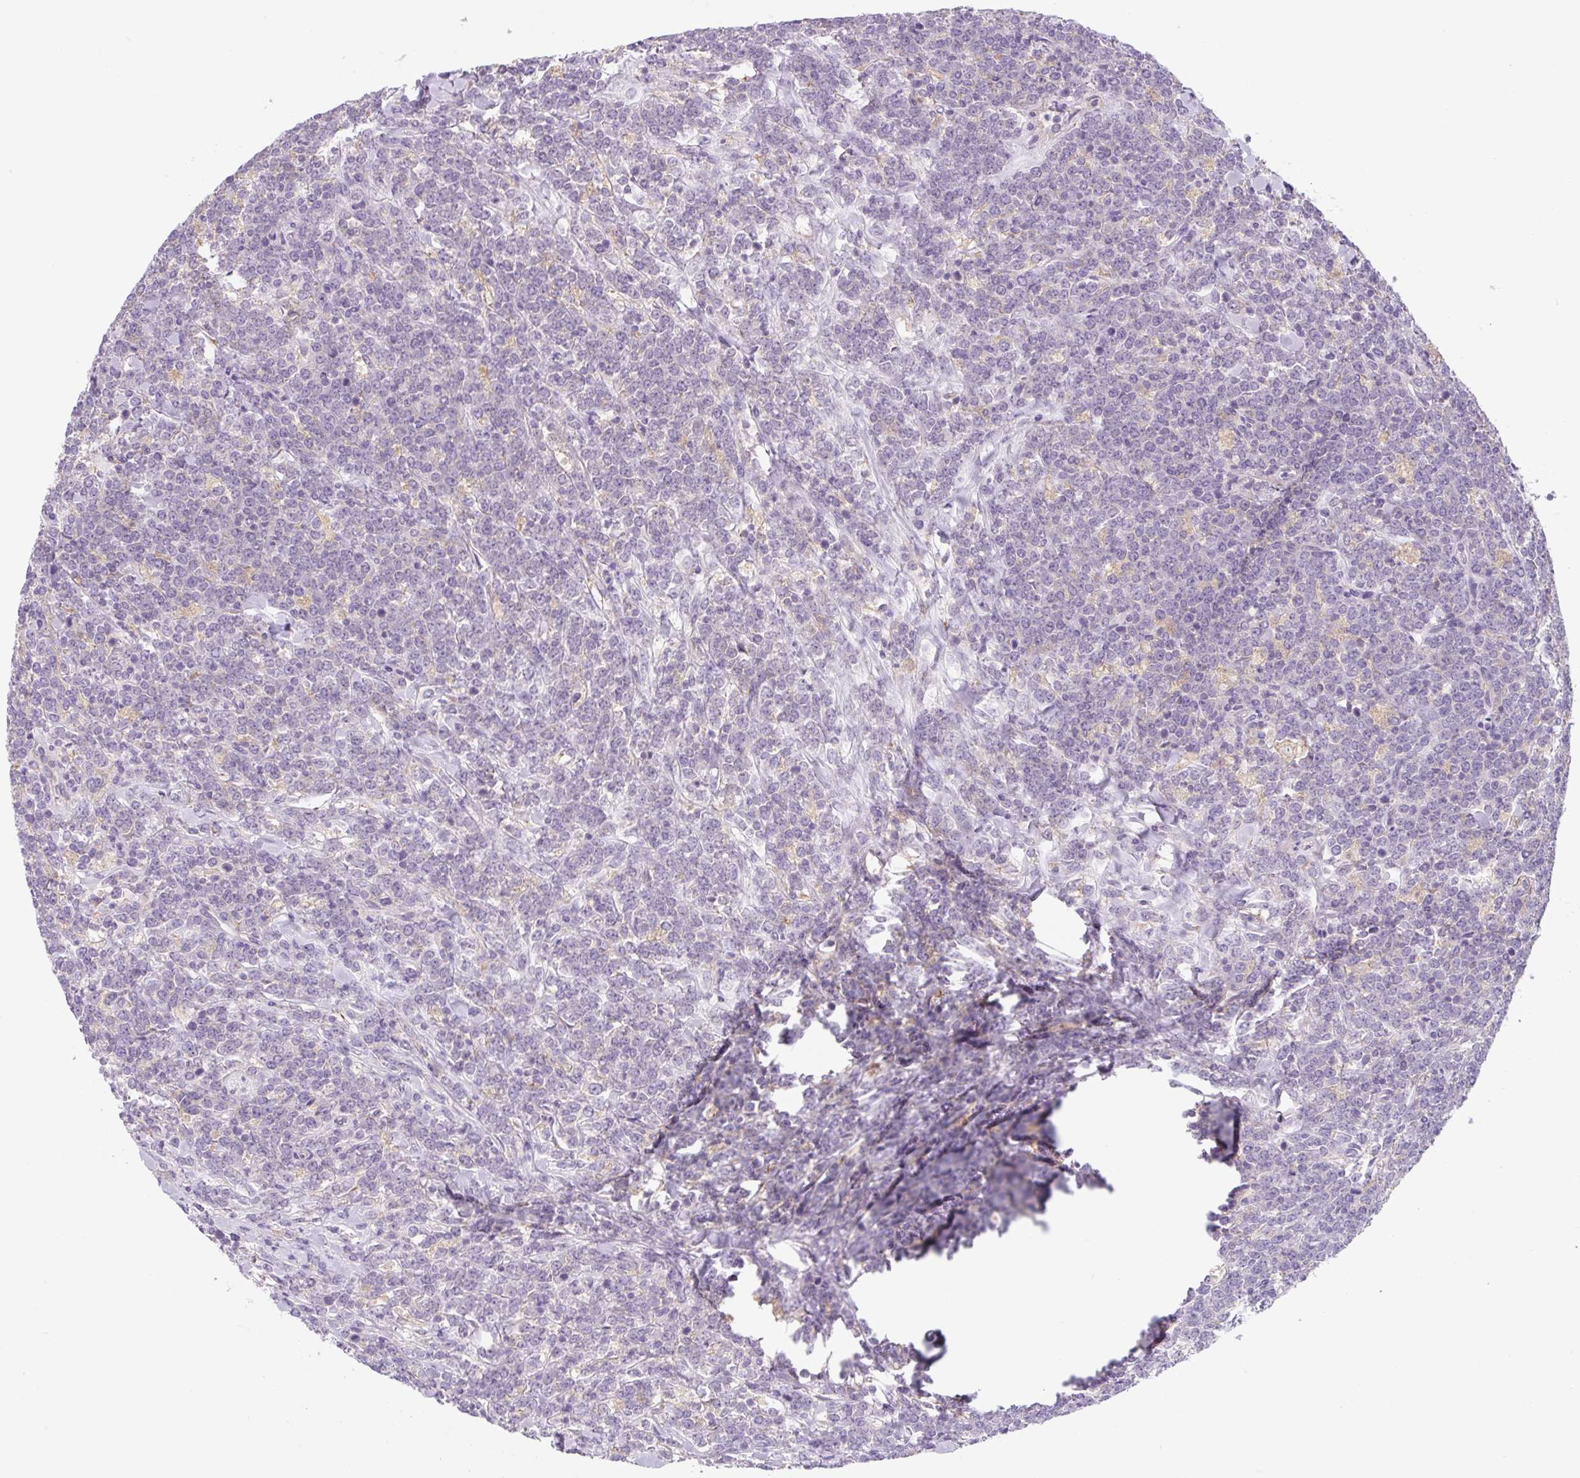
{"staining": {"intensity": "negative", "quantity": "none", "location": "none"}, "tissue": "lymphoma", "cell_type": "Tumor cells", "image_type": "cancer", "snomed": [{"axis": "morphology", "description": "Malignant lymphoma, non-Hodgkin's type, High grade"}, {"axis": "topography", "description": "Small intestine"}], "caption": "A photomicrograph of human high-grade malignant lymphoma, non-Hodgkin's type is negative for staining in tumor cells. (IHC, brightfield microscopy, high magnification).", "gene": "FZD5", "patient": {"sex": "male", "age": 8}}